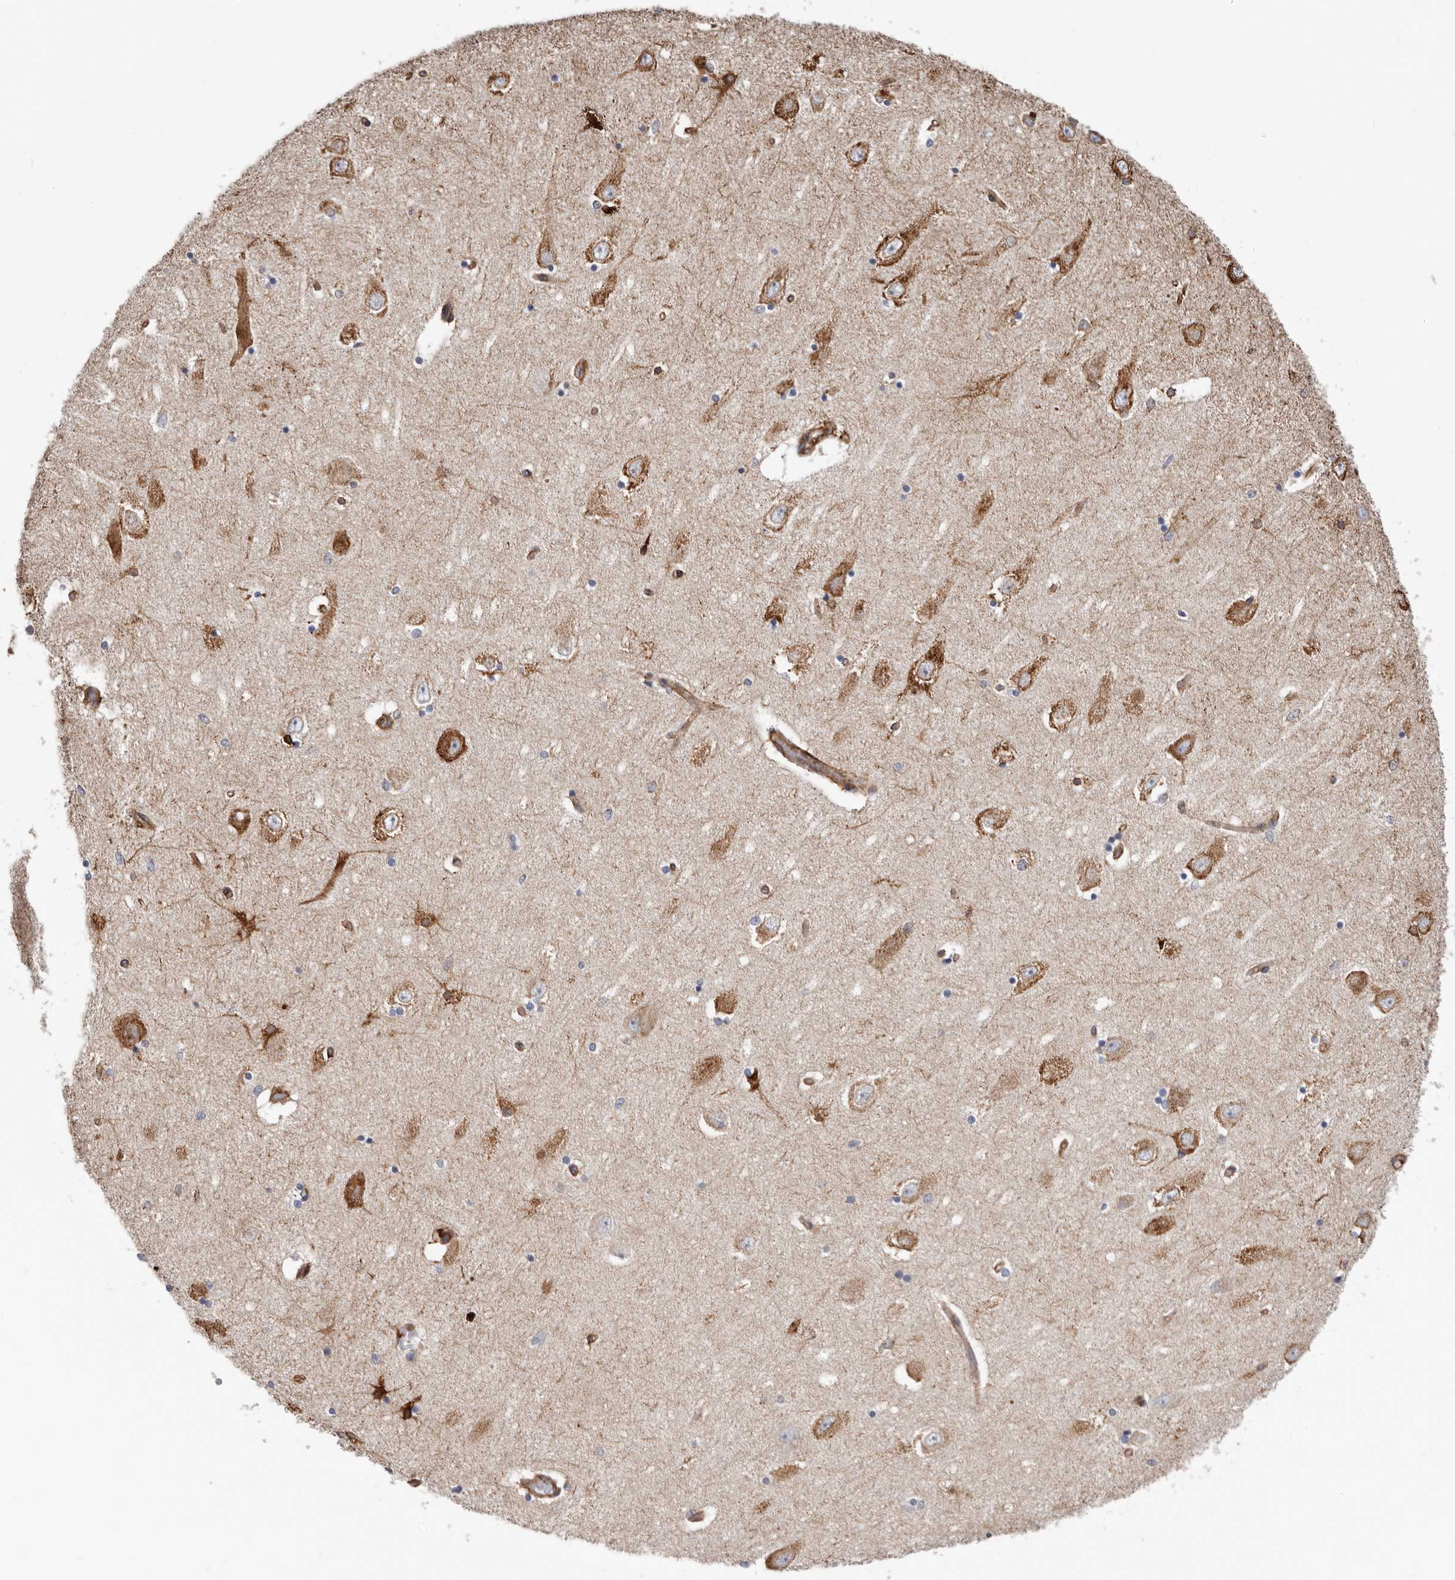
{"staining": {"intensity": "moderate", "quantity": "25%-75%", "location": "cytoplasmic/membranous"}, "tissue": "hippocampus", "cell_type": "Glial cells", "image_type": "normal", "snomed": [{"axis": "morphology", "description": "Normal tissue, NOS"}, {"axis": "topography", "description": "Hippocampus"}], "caption": "Protein staining by immunohistochemistry (IHC) demonstrates moderate cytoplasmic/membranous staining in approximately 25%-75% of glial cells in unremarkable hippocampus.", "gene": "SEMA3E", "patient": {"sex": "female", "age": 54}}